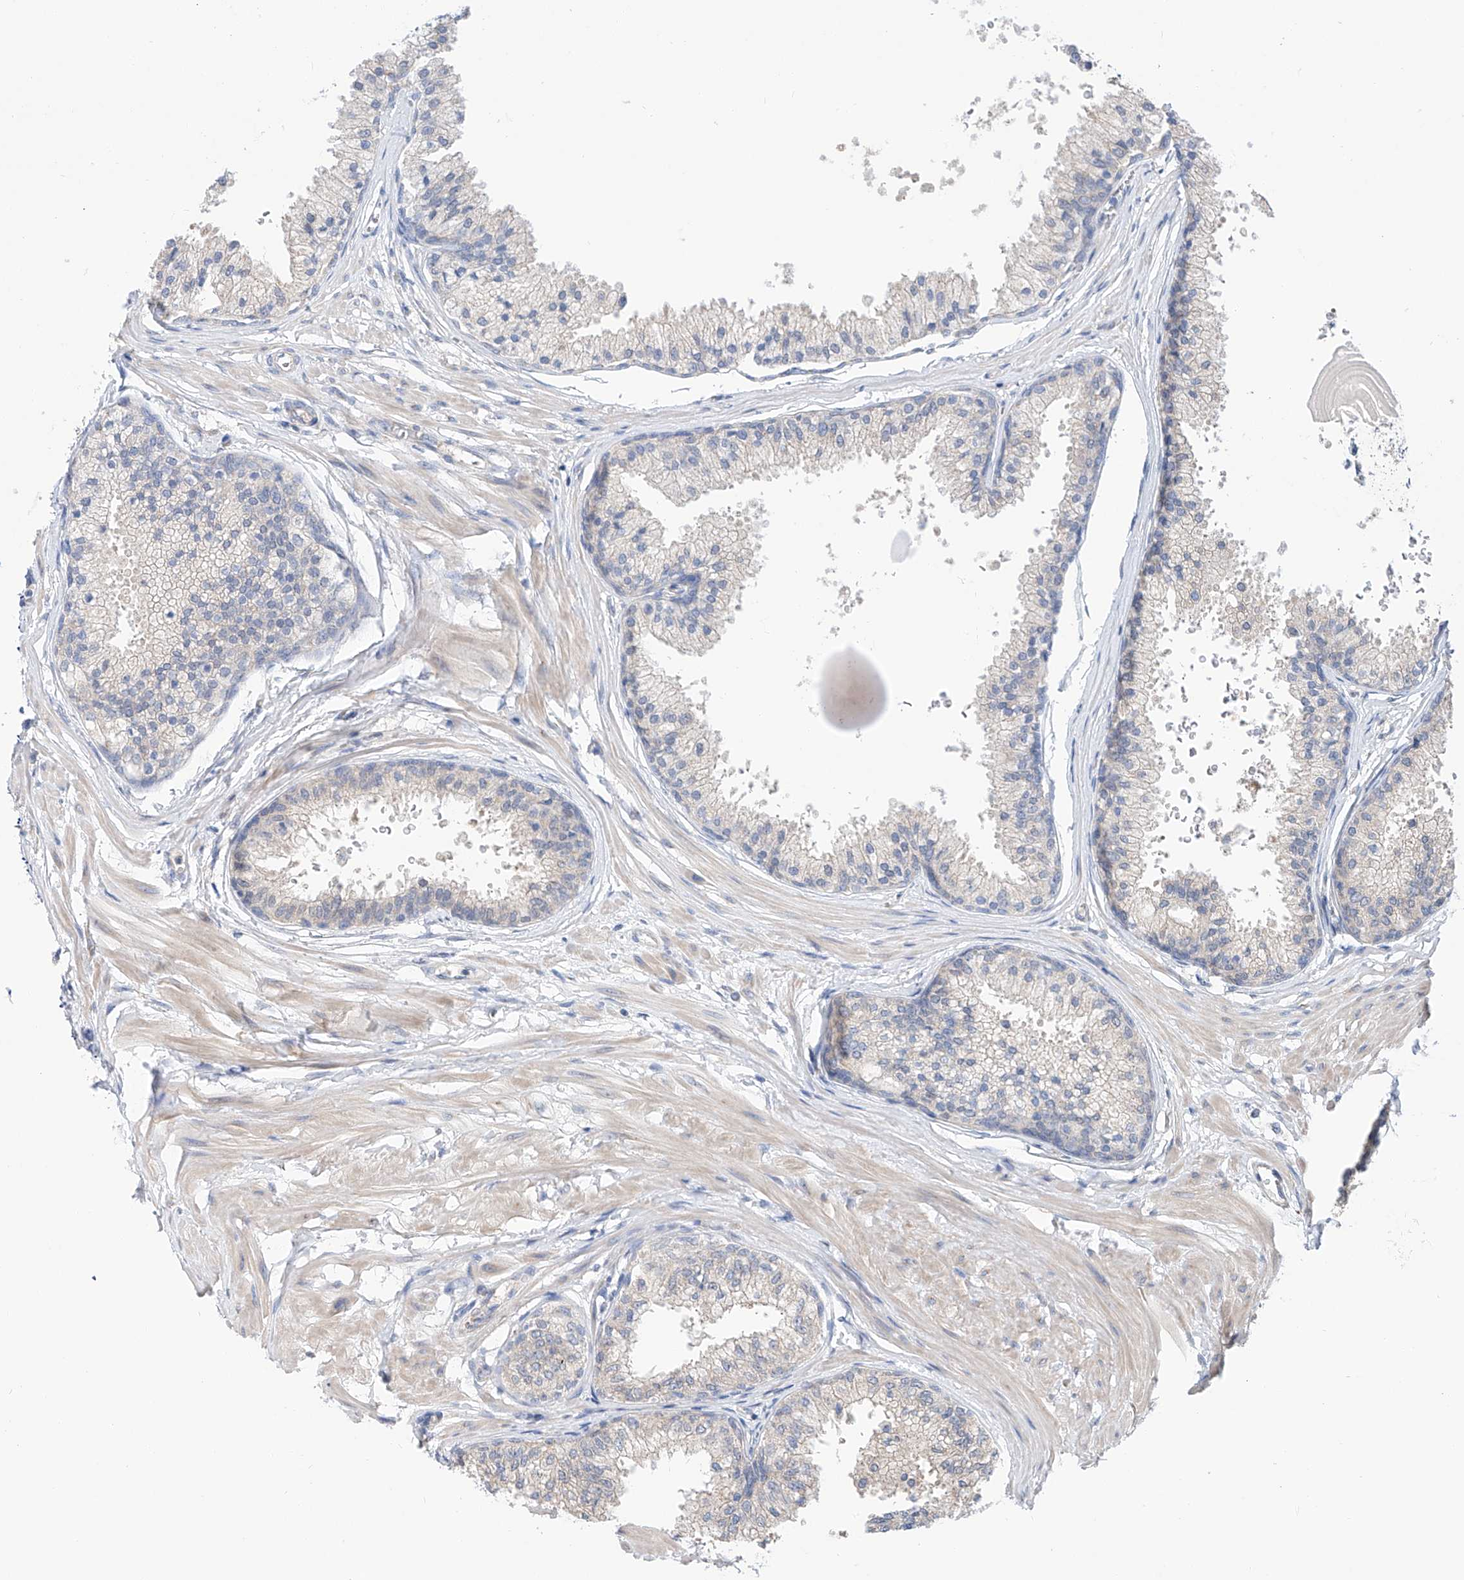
{"staining": {"intensity": "moderate", "quantity": "<25%", "location": "cytoplasmic/membranous"}, "tissue": "prostate", "cell_type": "Glandular cells", "image_type": "normal", "snomed": [{"axis": "morphology", "description": "Normal tissue, NOS"}, {"axis": "topography", "description": "Prostate"}], "caption": "Glandular cells show low levels of moderate cytoplasmic/membranous expression in about <25% of cells in normal prostate. (IHC, brightfield microscopy, high magnification).", "gene": "SLC22A7", "patient": {"sex": "male", "age": 48}}